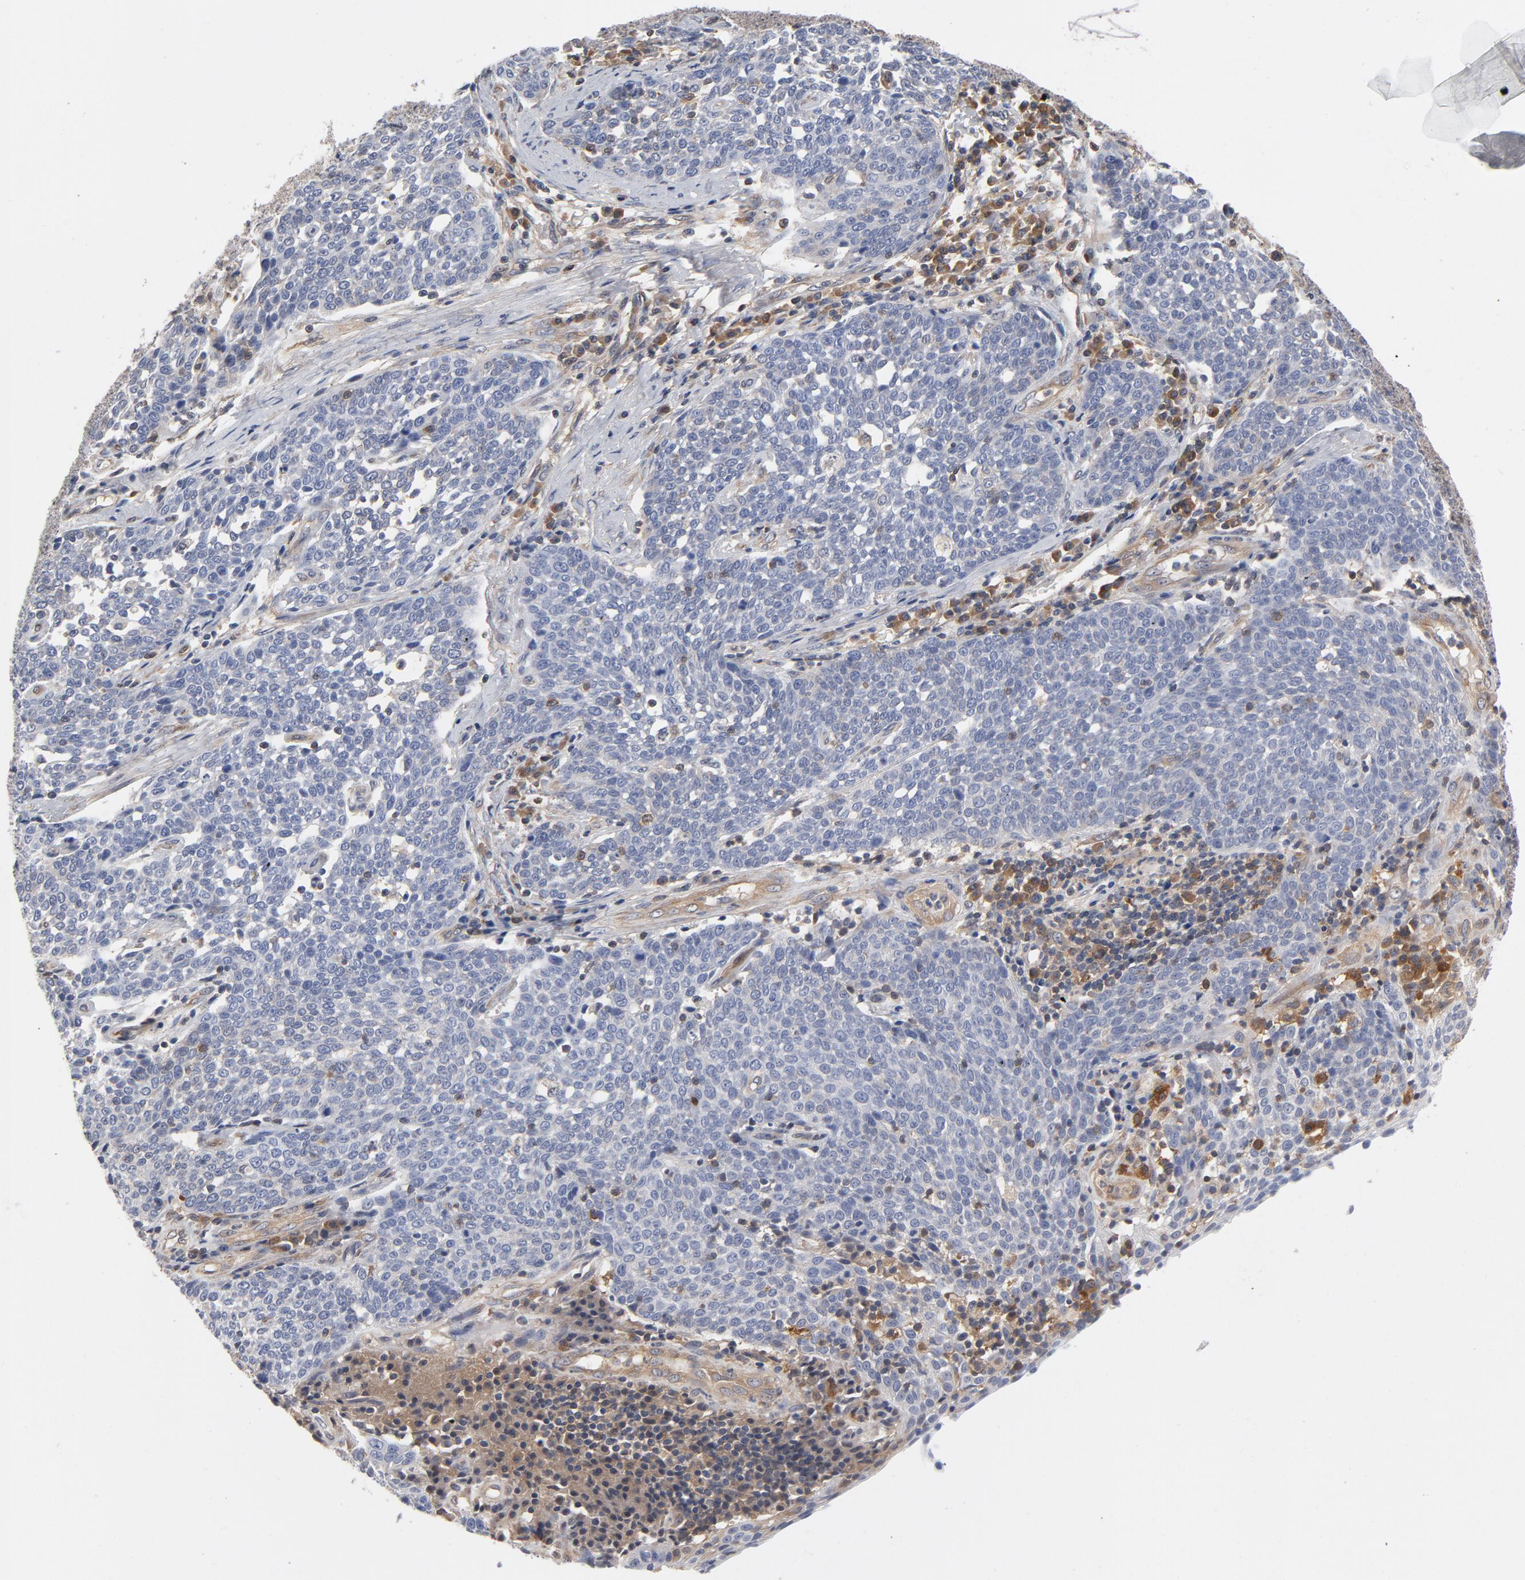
{"staining": {"intensity": "negative", "quantity": "none", "location": "none"}, "tissue": "cervical cancer", "cell_type": "Tumor cells", "image_type": "cancer", "snomed": [{"axis": "morphology", "description": "Squamous cell carcinoma, NOS"}, {"axis": "topography", "description": "Cervix"}], "caption": "The histopathology image reveals no significant positivity in tumor cells of cervical cancer.", "gene": "ASMTL", "patient": {"sex": "female", "age": 34}}